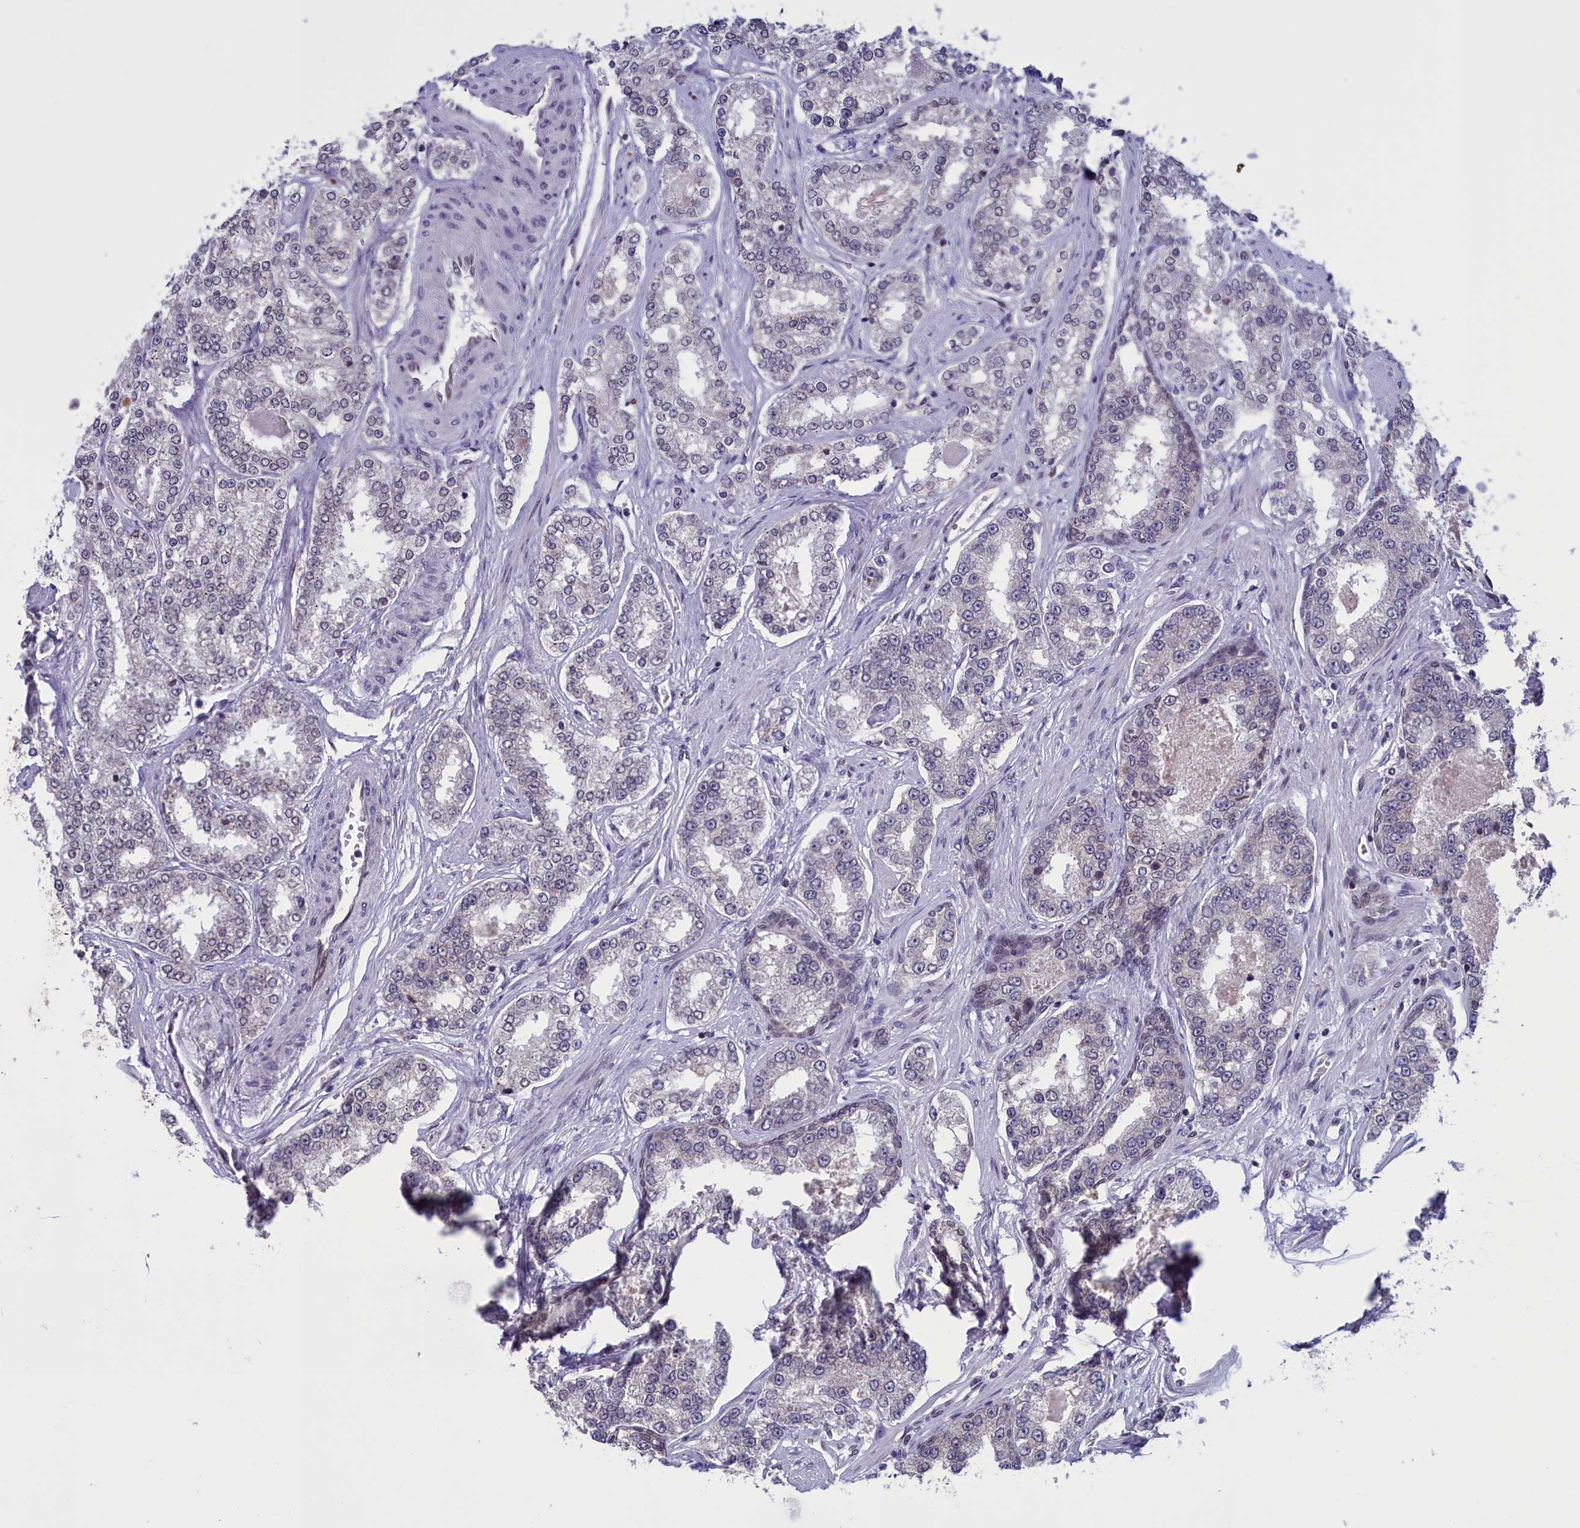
{"staining": {"intensity": "negative", "quantity": "none", "location": "none"}, "tissue": "prostate cancer", "cell_type": "Tumor cells", "image_type": "cancer", "snomed": [{"axis": "morphology", "description": "Normal tissue, NOS"}, {"axis": "morphology", "description": "Adenocarcinoma, High grade"}, {"axis": "topography", "description": "Prostate"}], "caption": "Tumor cells show no significant expression in prostate cancer.", "gene": "PARS2", "patient": {"sex": "male", "age": 83}}